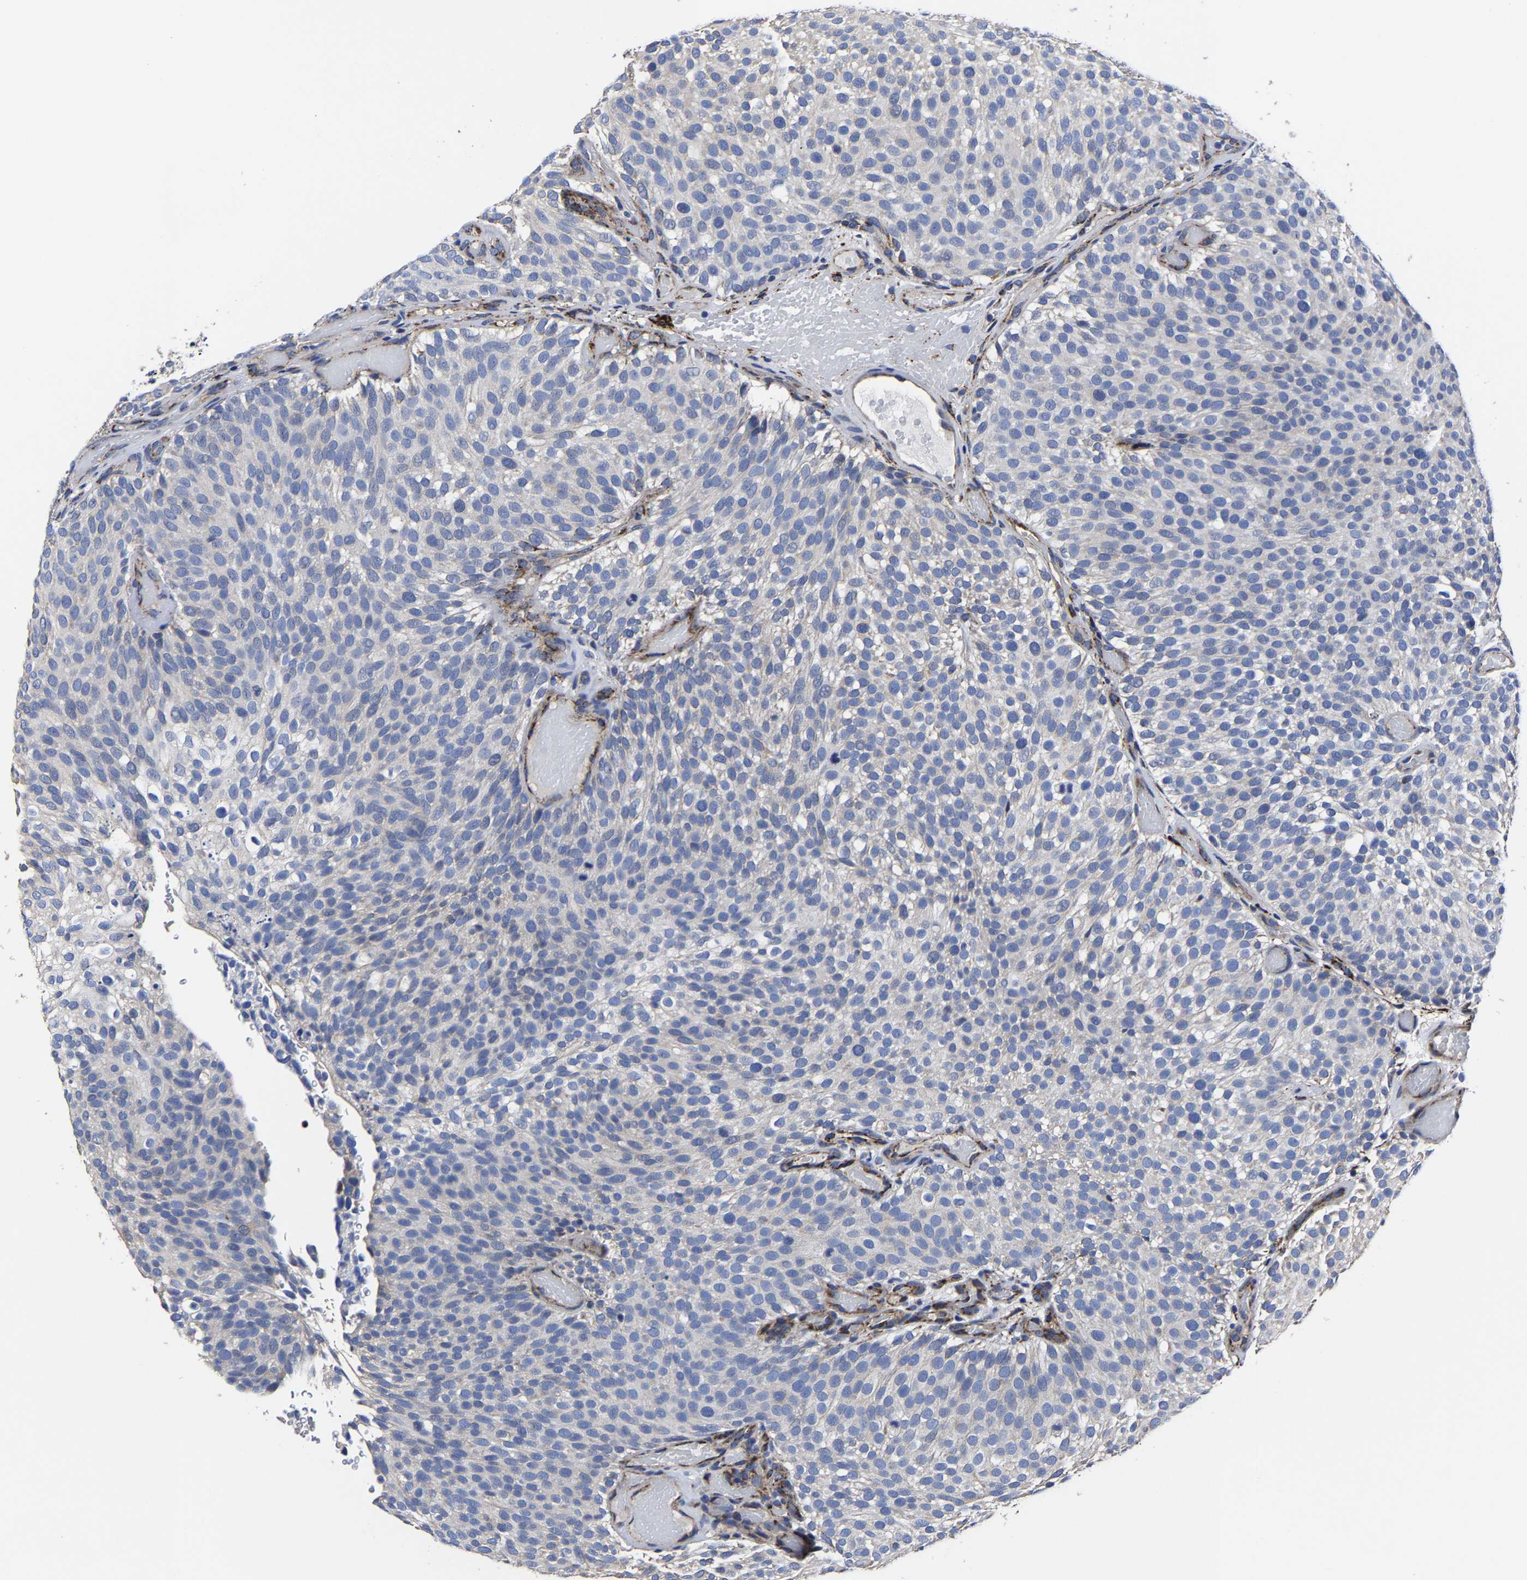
{"staining": {"intensity": "negative", "quantity": "none", "location": "none"}, "tissue": "urothelial cancer", "cell_type": "Tumor cells", "image_type": "cancer", "snomed": [{"axis": "morphology", "description": "Urothelial carcinoma, Low grade"}, {"axis": "topography", "description": "Urinary bladder"}], "caption": "Low-grade urothelial carcinoma was stained to show a protein in brown. There is no significant positivity in tumor cells.", "gene": "AASS", "patient": {"sex": "male", "age": 78}}